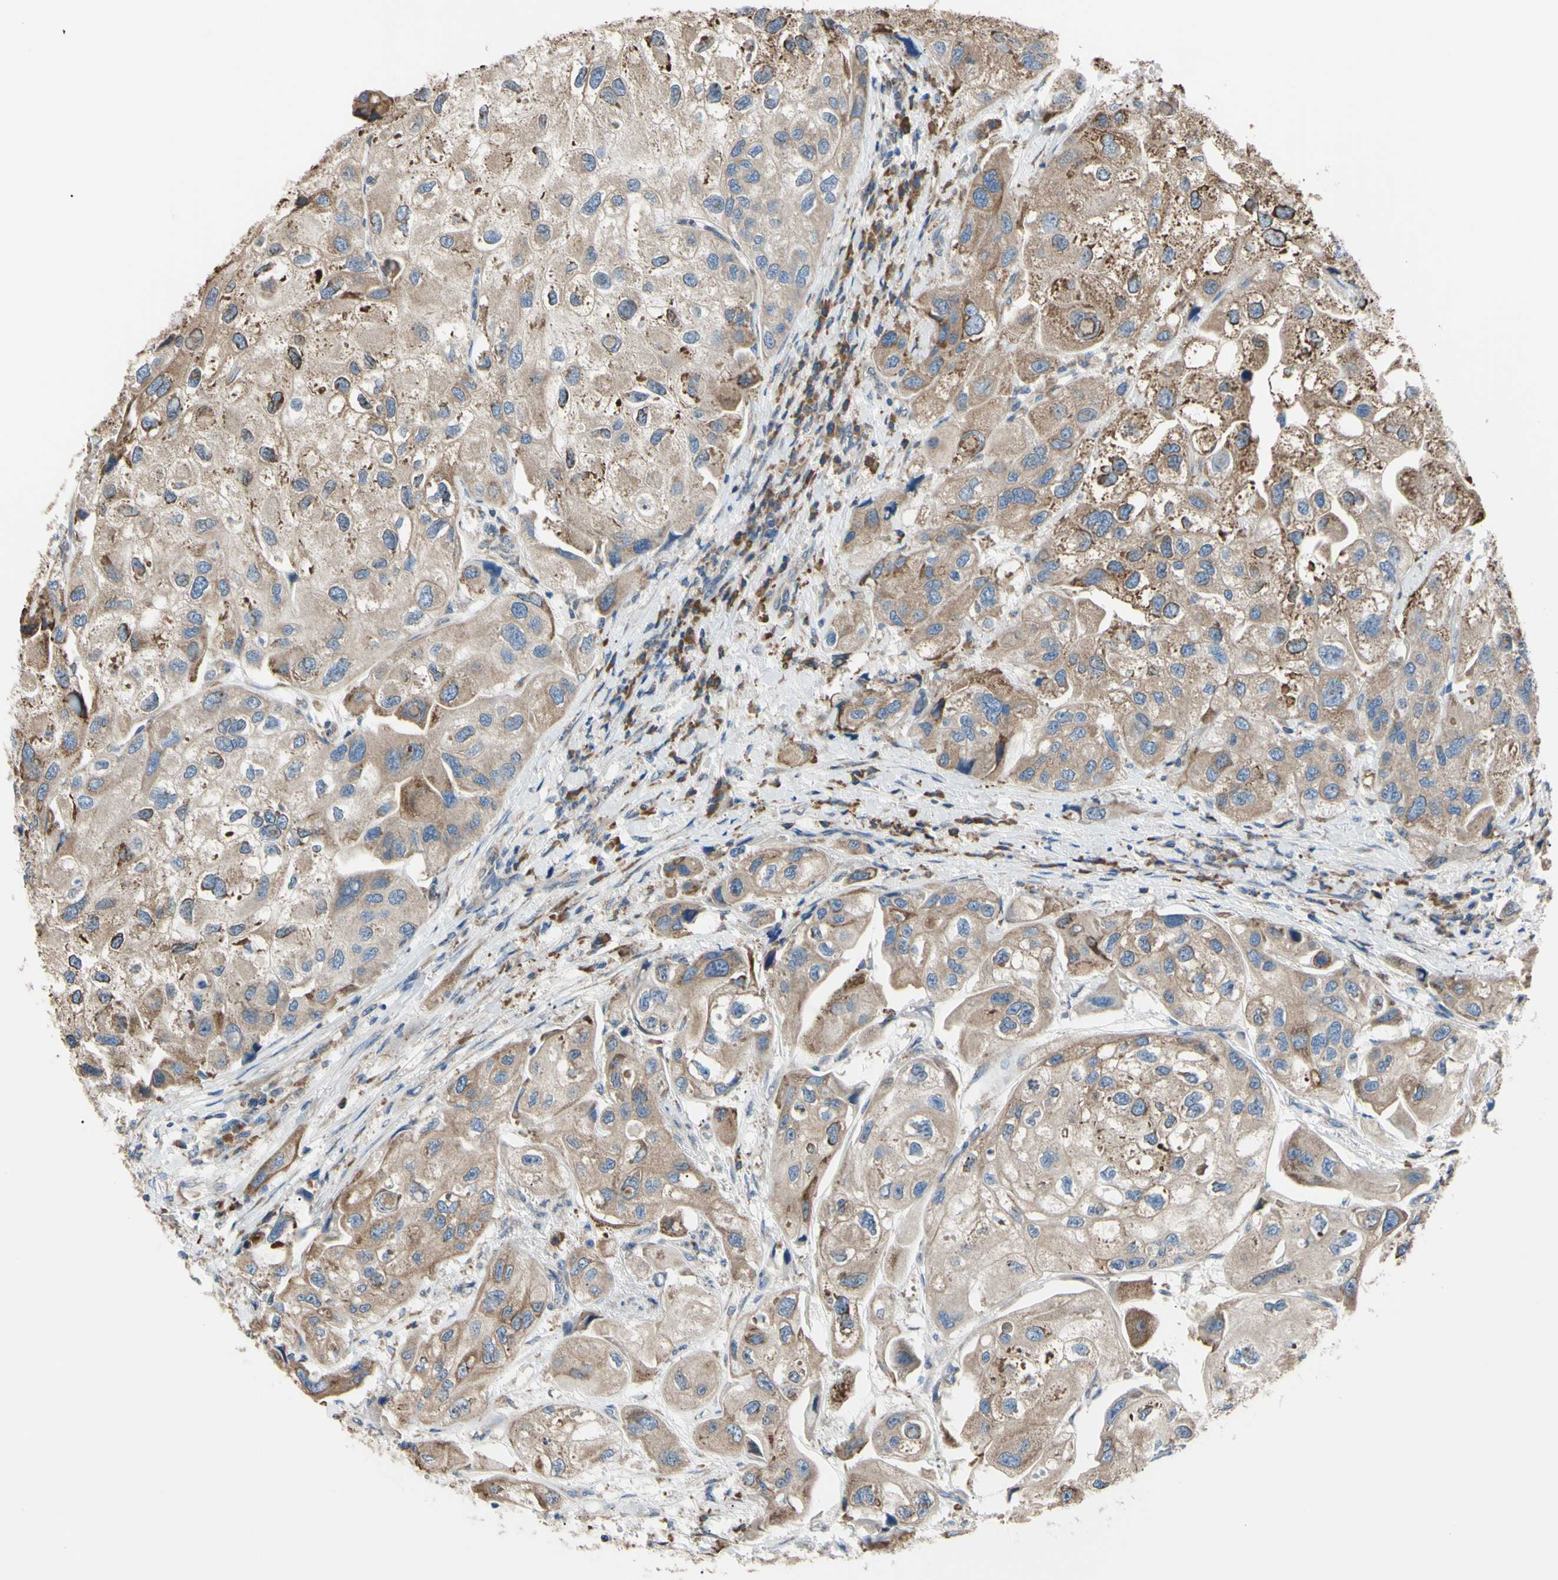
{"staining": {"intensity": "weak", "quantity": ">75%", "location": "cytoplasmic/membranous"}, "tissue": "urothelial cancer", "cell_type": "Tumor cells", "image_type": "cancer", "snomed": [{"axis": "morphology", "description": "Urothelial carcinoma, High grade"}, {"axis": "topography", "description": "Urinary bladder"}], "caption": "Human urothelial cancer stained with a protein marker reveals weak staining in tumor cells.", "gene": "BMF", "patient": {"sex": "female", "age": 64}}